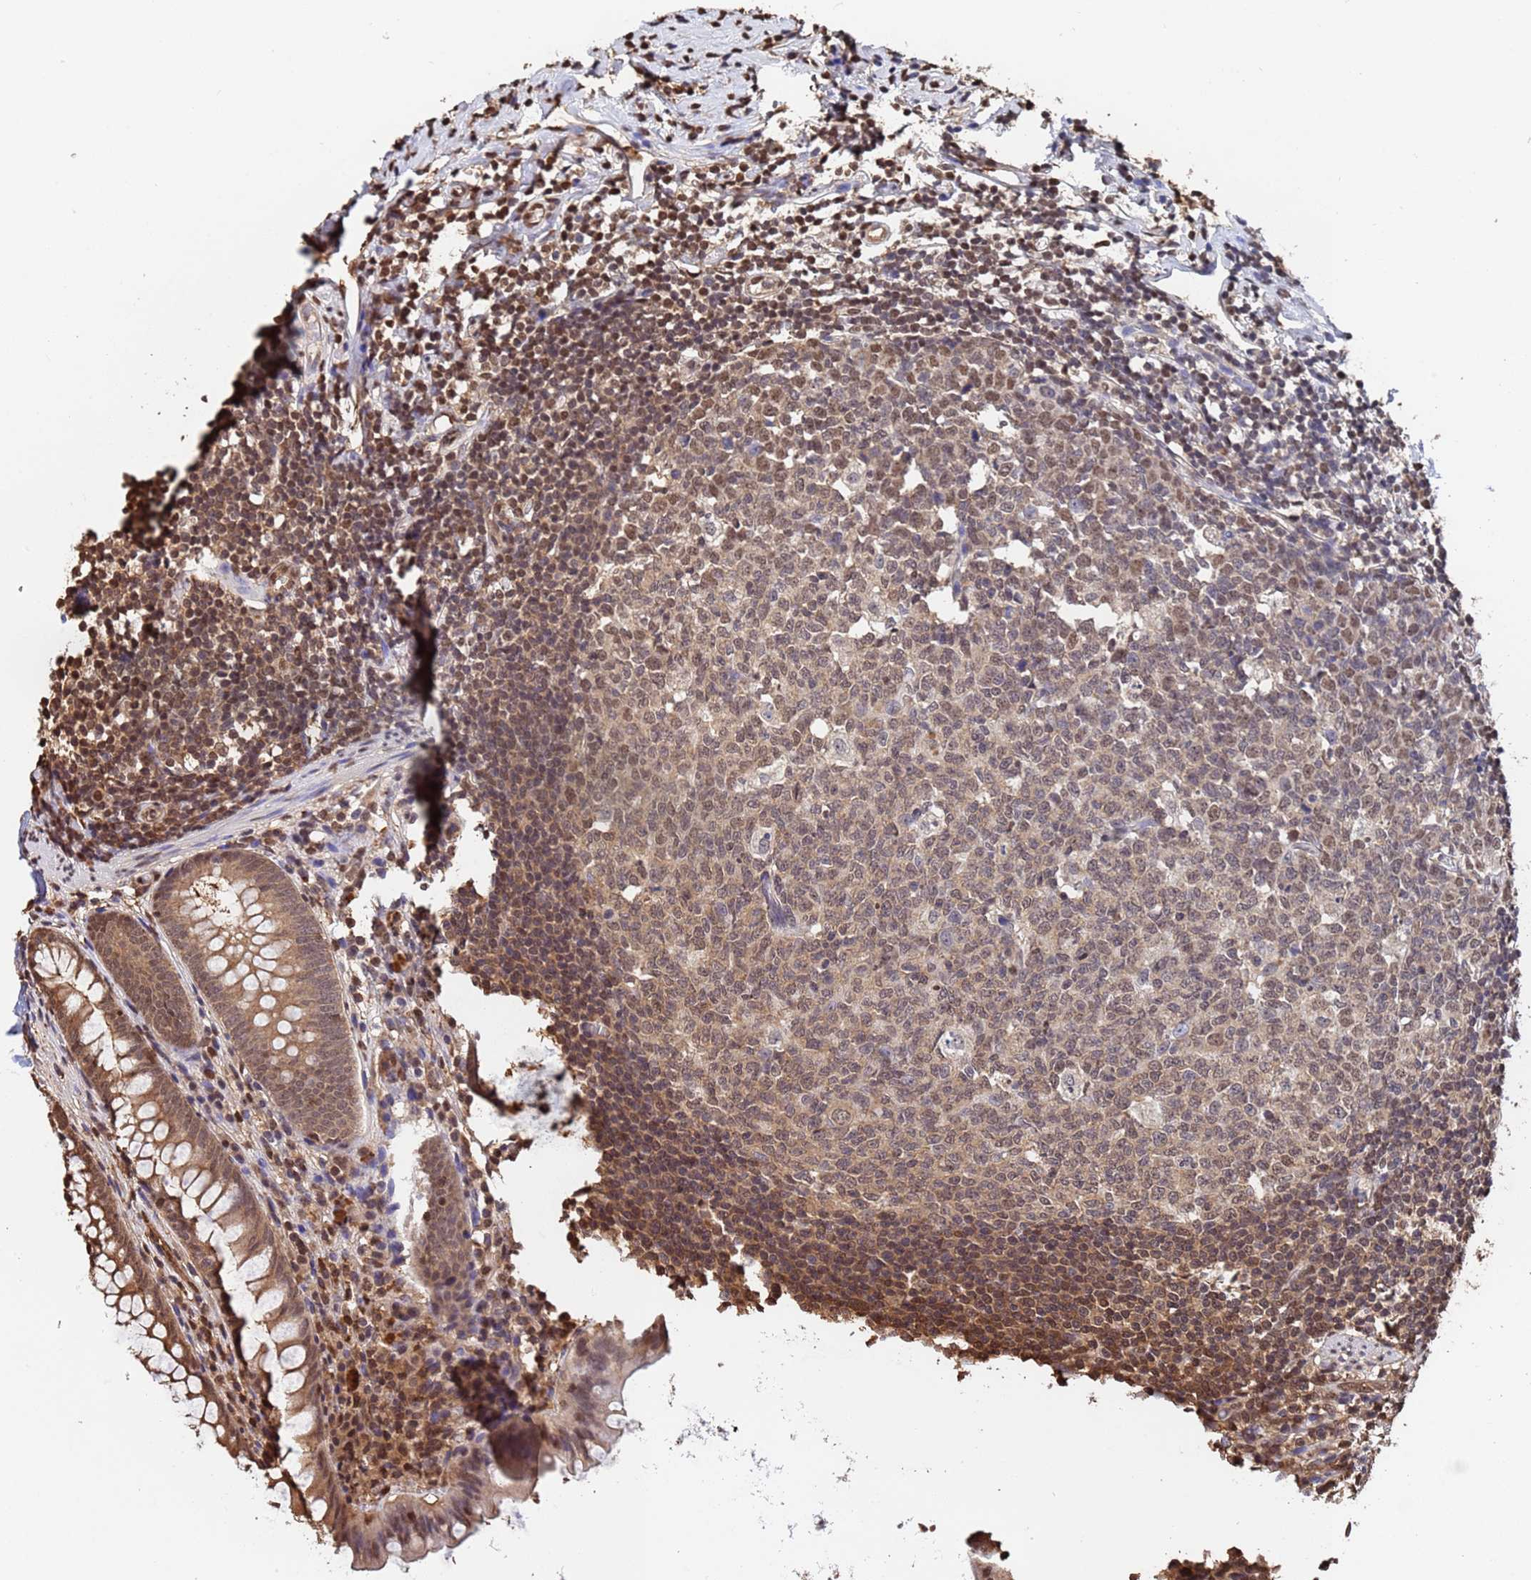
{"staining": {"intensity": "weak", "quantity": "25%-75%", "location": "cytoplasmic/membranous,nuclear"}, "tissue": "appendix", "cell_type": "Glandular cells", "image_type": "normal", "snomed": [{"axis": "morphology", "description": "Normal tissue, NOS"}, {"axis": "topography", "description": "Appendix"}], "caption": "Weak cytoplasmic/membranous,nuclear expression for a protein is seen in about 25%-75% of glandular cells of normal appendix using IHC.", "gene": "SUMO2", "patient": {"sex": "female", "age": 51}}